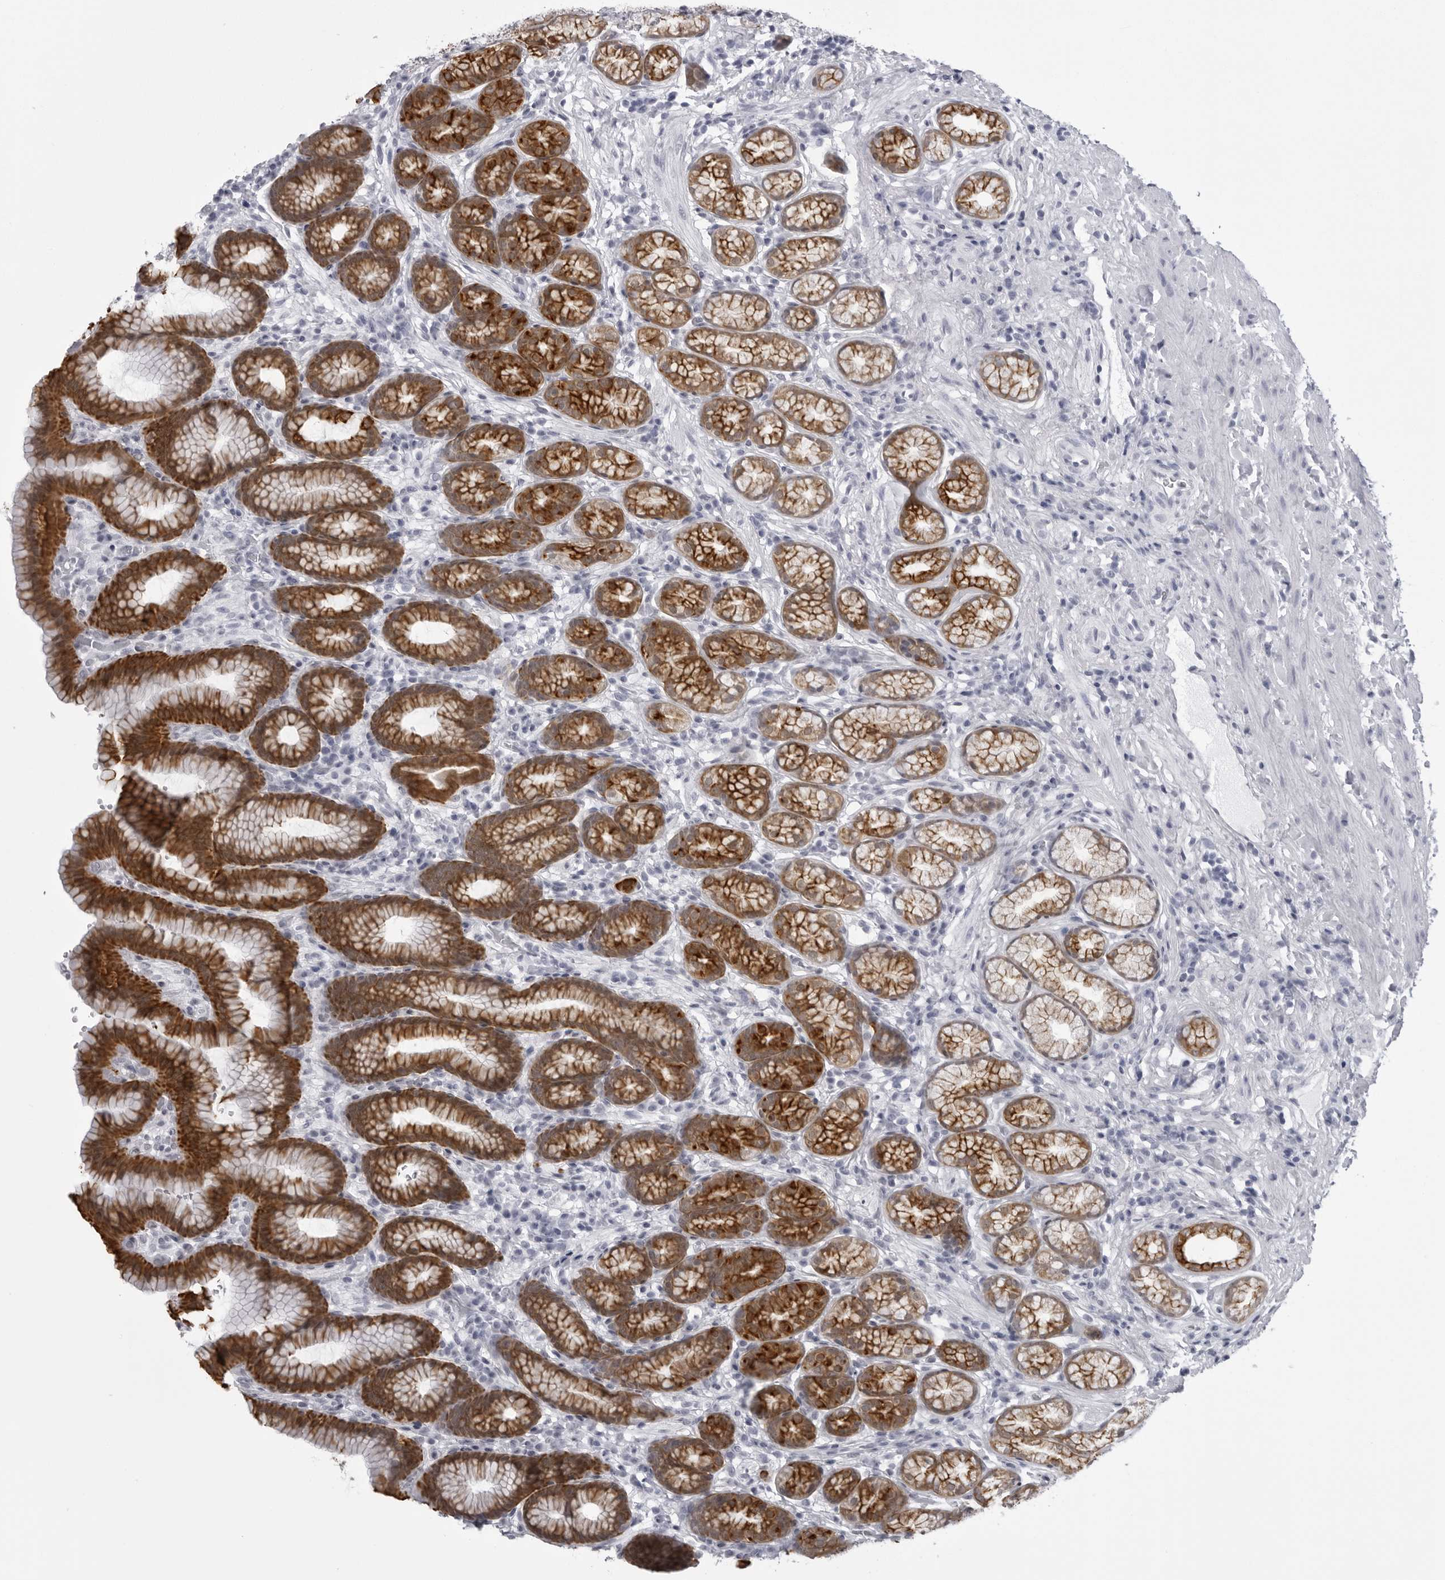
{"staining": {"intensity": "strong", "quantity": ">75%", "location": "cytoplasmic/membranous"}, "tissue": "stomach", "cell_type": "Glandular cells", "image_type": "normal", "snomed": [{"axis": "morphology", "description": "Normal tissue, NOS"}, {"axis": "topography", "description": "Stomach"}], "caption": "Protein staining of normal stomach reveals strong cytoplasmic/membranous positivity in about >75% of glandular cells. (DAB IHC with brightfield microscopy, high magnification).", "gene": "UROD", "patient": {"sex": "male", "age": 42}}